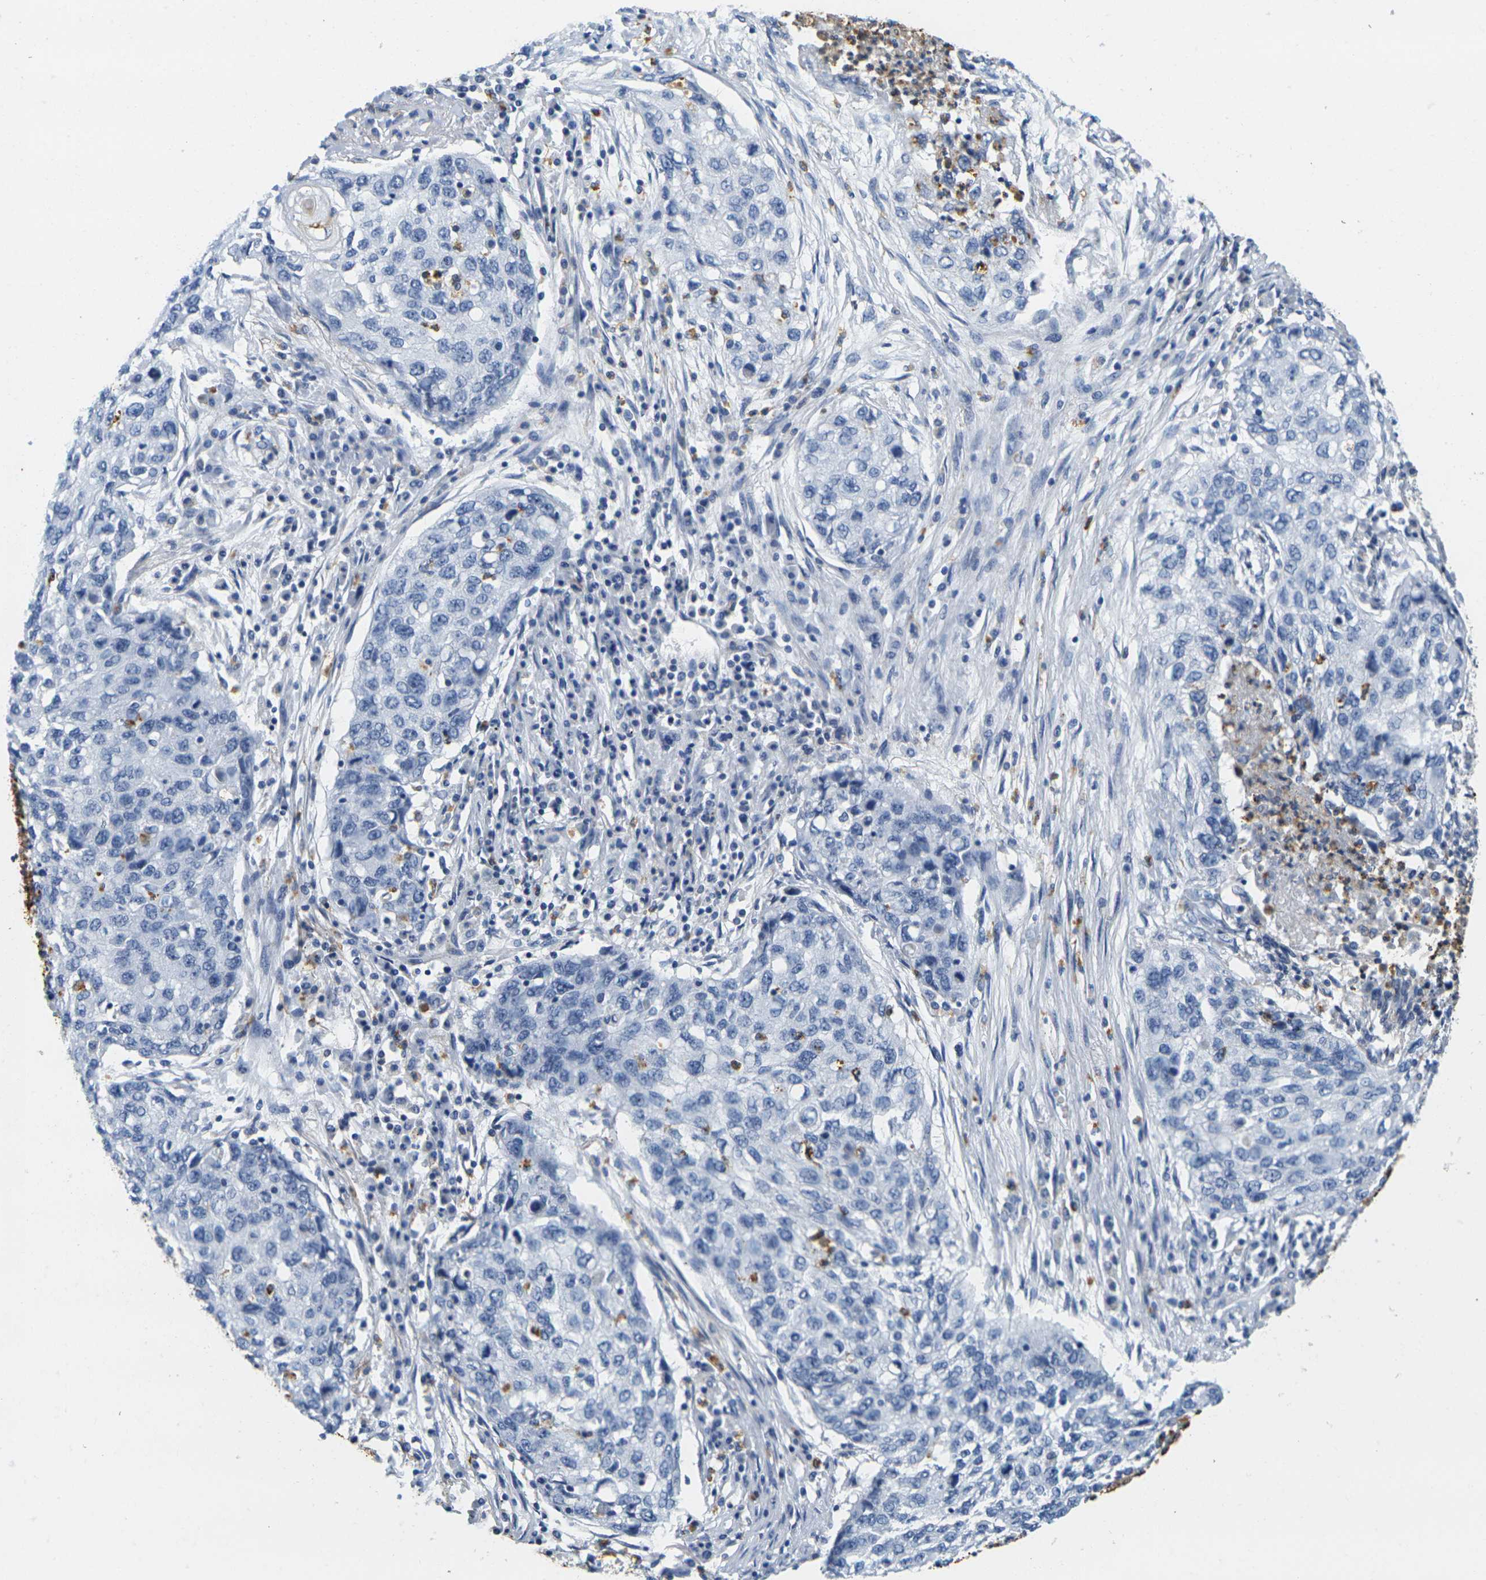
{"staining": {"intensity": "negative", "quantity": "none", "location": "none"}, "tissue": "lung cancer", "cell_type": "Tumor cells", "image_type": "cancer", "snomed": [{"axis": "morphology", "description": "Squamous cell carcinoma, NOS"}, {"axis": "topography", "description": "Lung"}], "caption": "This photomicrograph is of lung cancer (squamous cell carcinoma) stained with immunohistochemistry (IHC) to label a protein in brown with the nuclei are counter-stained blue. There is no positivity in tumor cells.", "gene": "KLK5", "patient": {"sex": "female", "age": 63}}